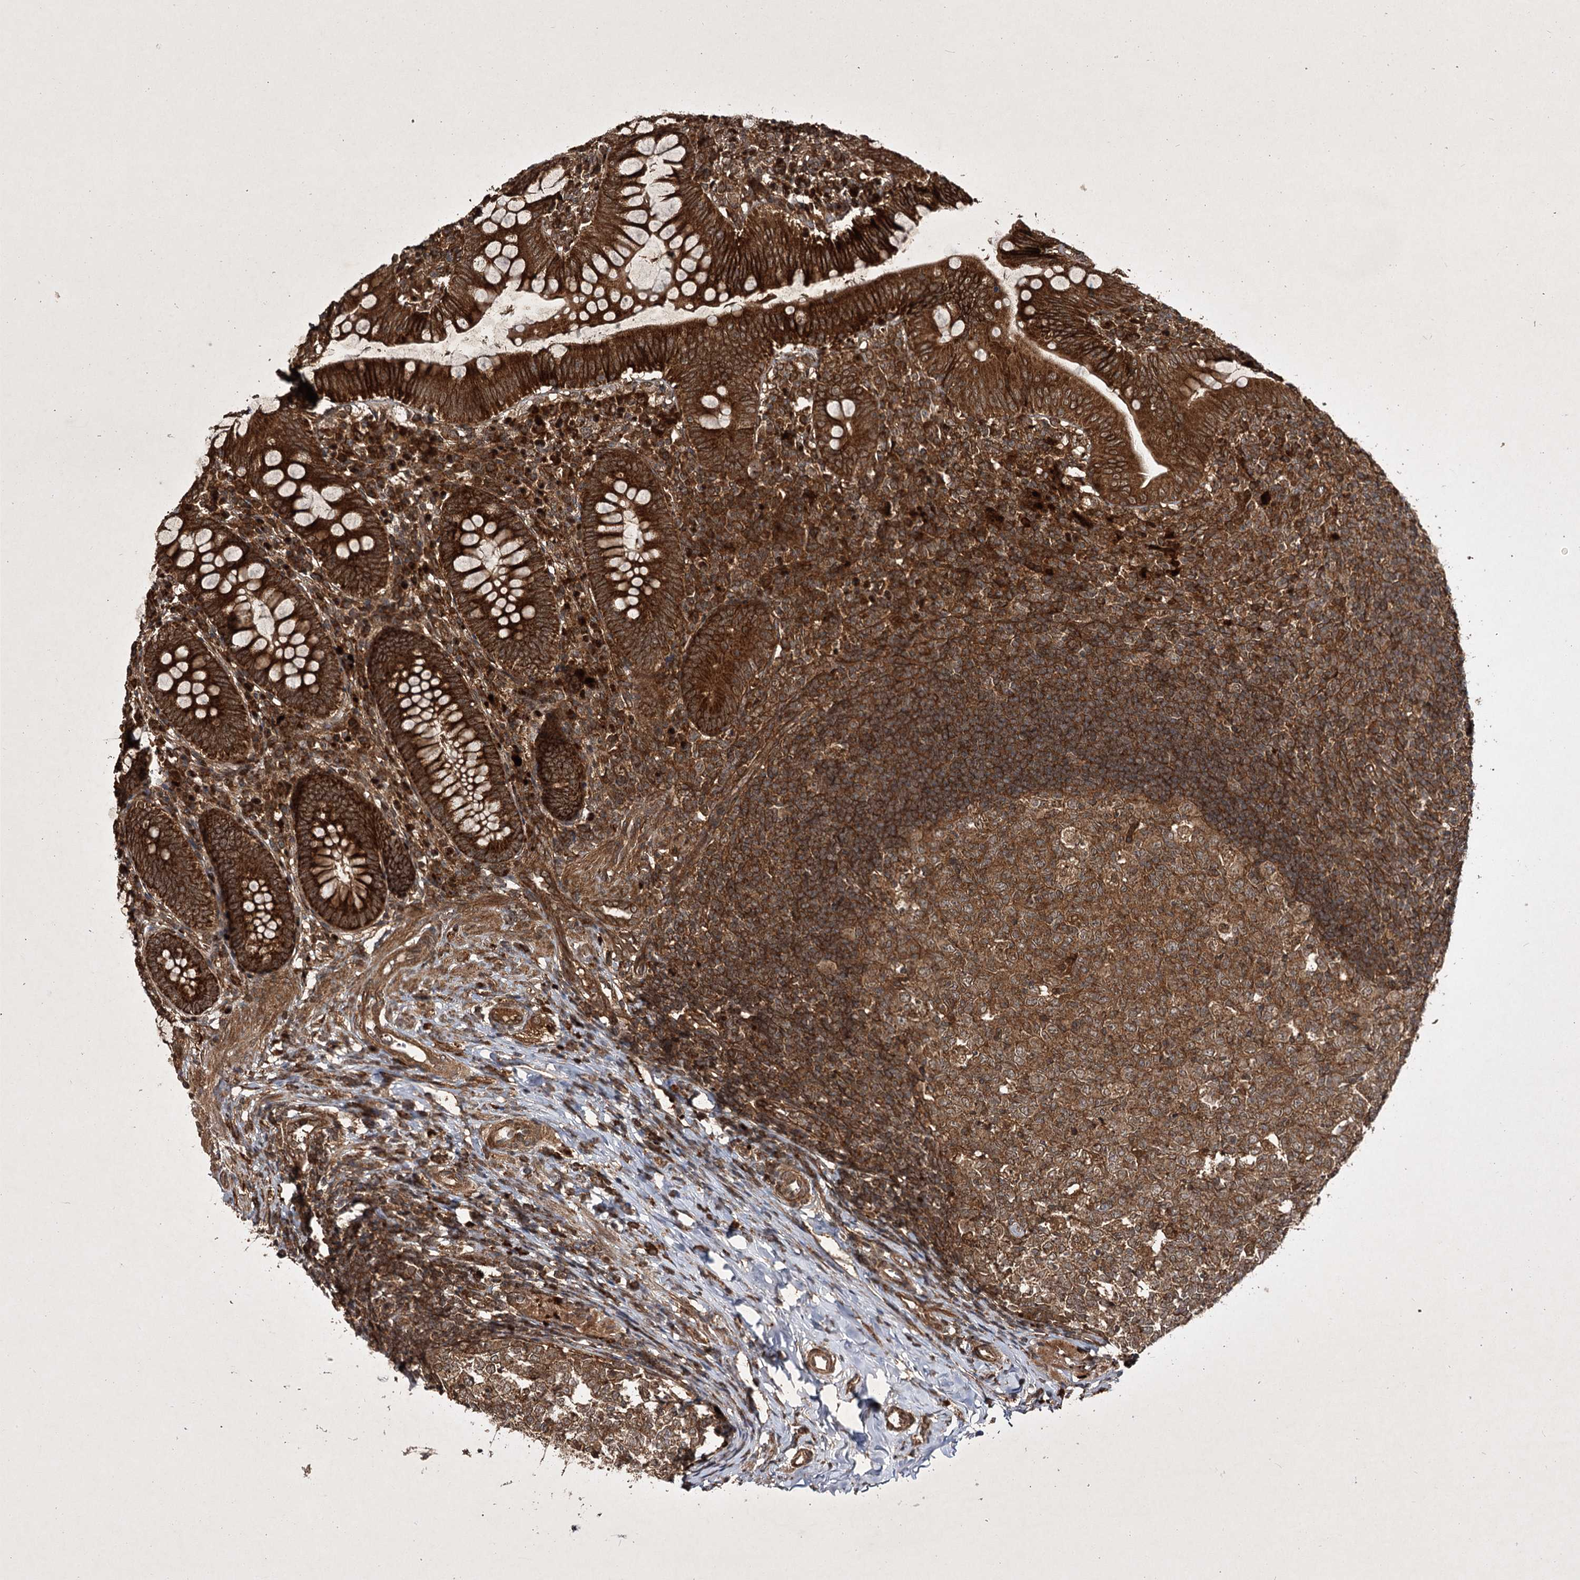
{"staining": {"intensity": "strong", "quantity": ">75%", "location": "cytoplasmic/membranous"}, "tissue": "appendix", "cell_type": "Glandular cells", "image_type": "normal", "snomed": [{"axis": "morphology", "description": "Normal tissue, NOS"}, {"axis": "topography", "description": "Appendix"}], "caption": "A brown stain highlights strong cytoplasmic/membranous staining of a protein in glandular cells of normal human appendix. The staining was performed using DAB (3,3'-diaminobenzidine), with brown indicating positive protein expression. Nuclei are stained blue with hematoxylin.", "gene": "DNAJC13", "patient": {"sex": "male", "age": 14}}